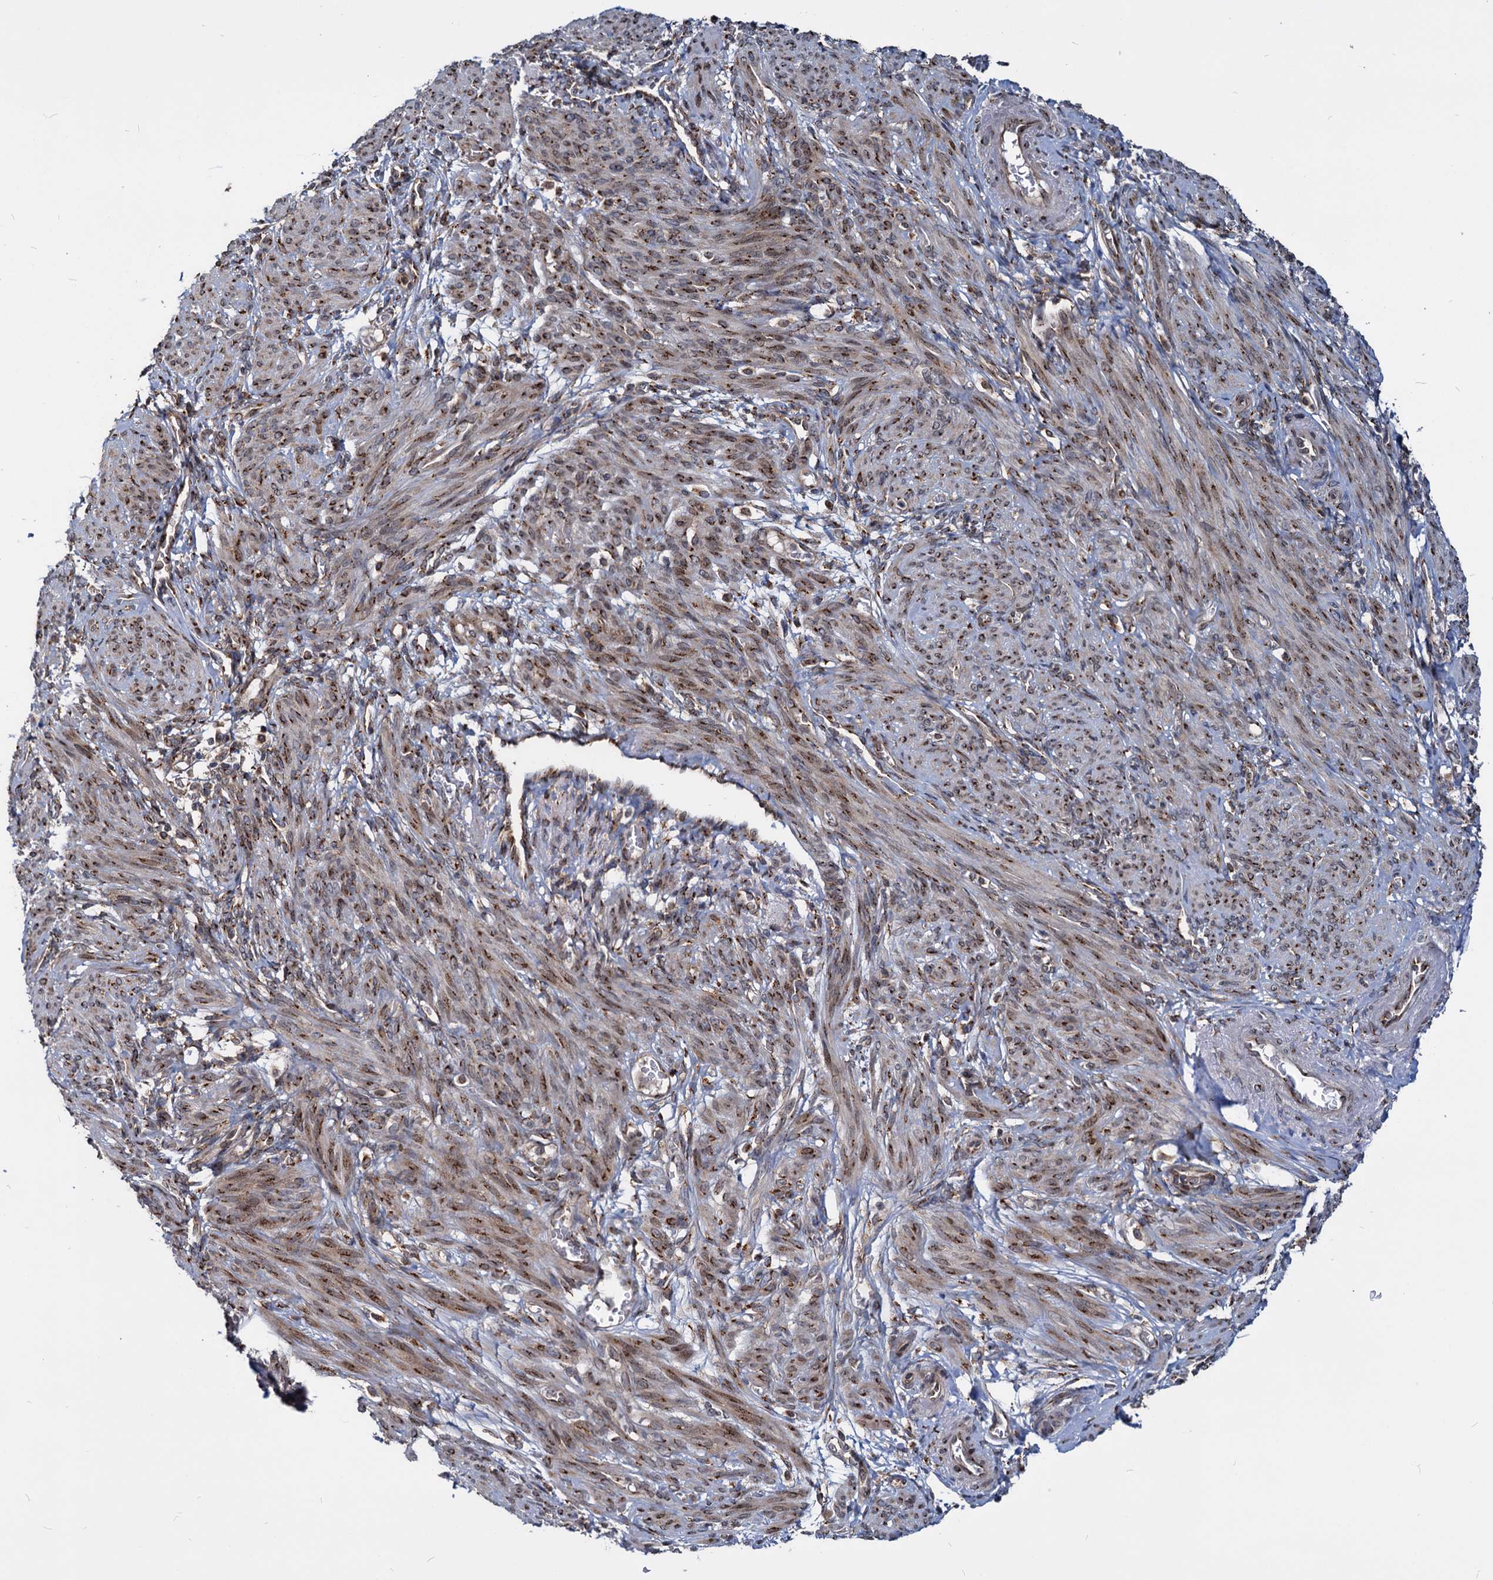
{"staining": {"intensity": "moderate", "quantity": "25%-75%", "location": "cytoplasmic/membranous"}, "tissue": "smooth muscle", "cell_type": "Smooth muscle cells", "image_type": "normal", "snomed": [{"axis": "morphology", "description": "Normal tissue, NOS"}, {"axis": "topography", "description": "Smooth muscle"}], "caption": "Immunohistochemical staining of benign smooth muscle exhibits medium levels of moderate cytoplasmic/membranous positivity in approximately 25%-75% of smooth muscle cells. Using DAB (3,3'-diaminobenzidine) (brown) and hematoxylin (blue) stains, captured at high magnification using brightfield microscopy.", "gene": "SAAL1", "patient": {"sex": "female", "age": 39}}